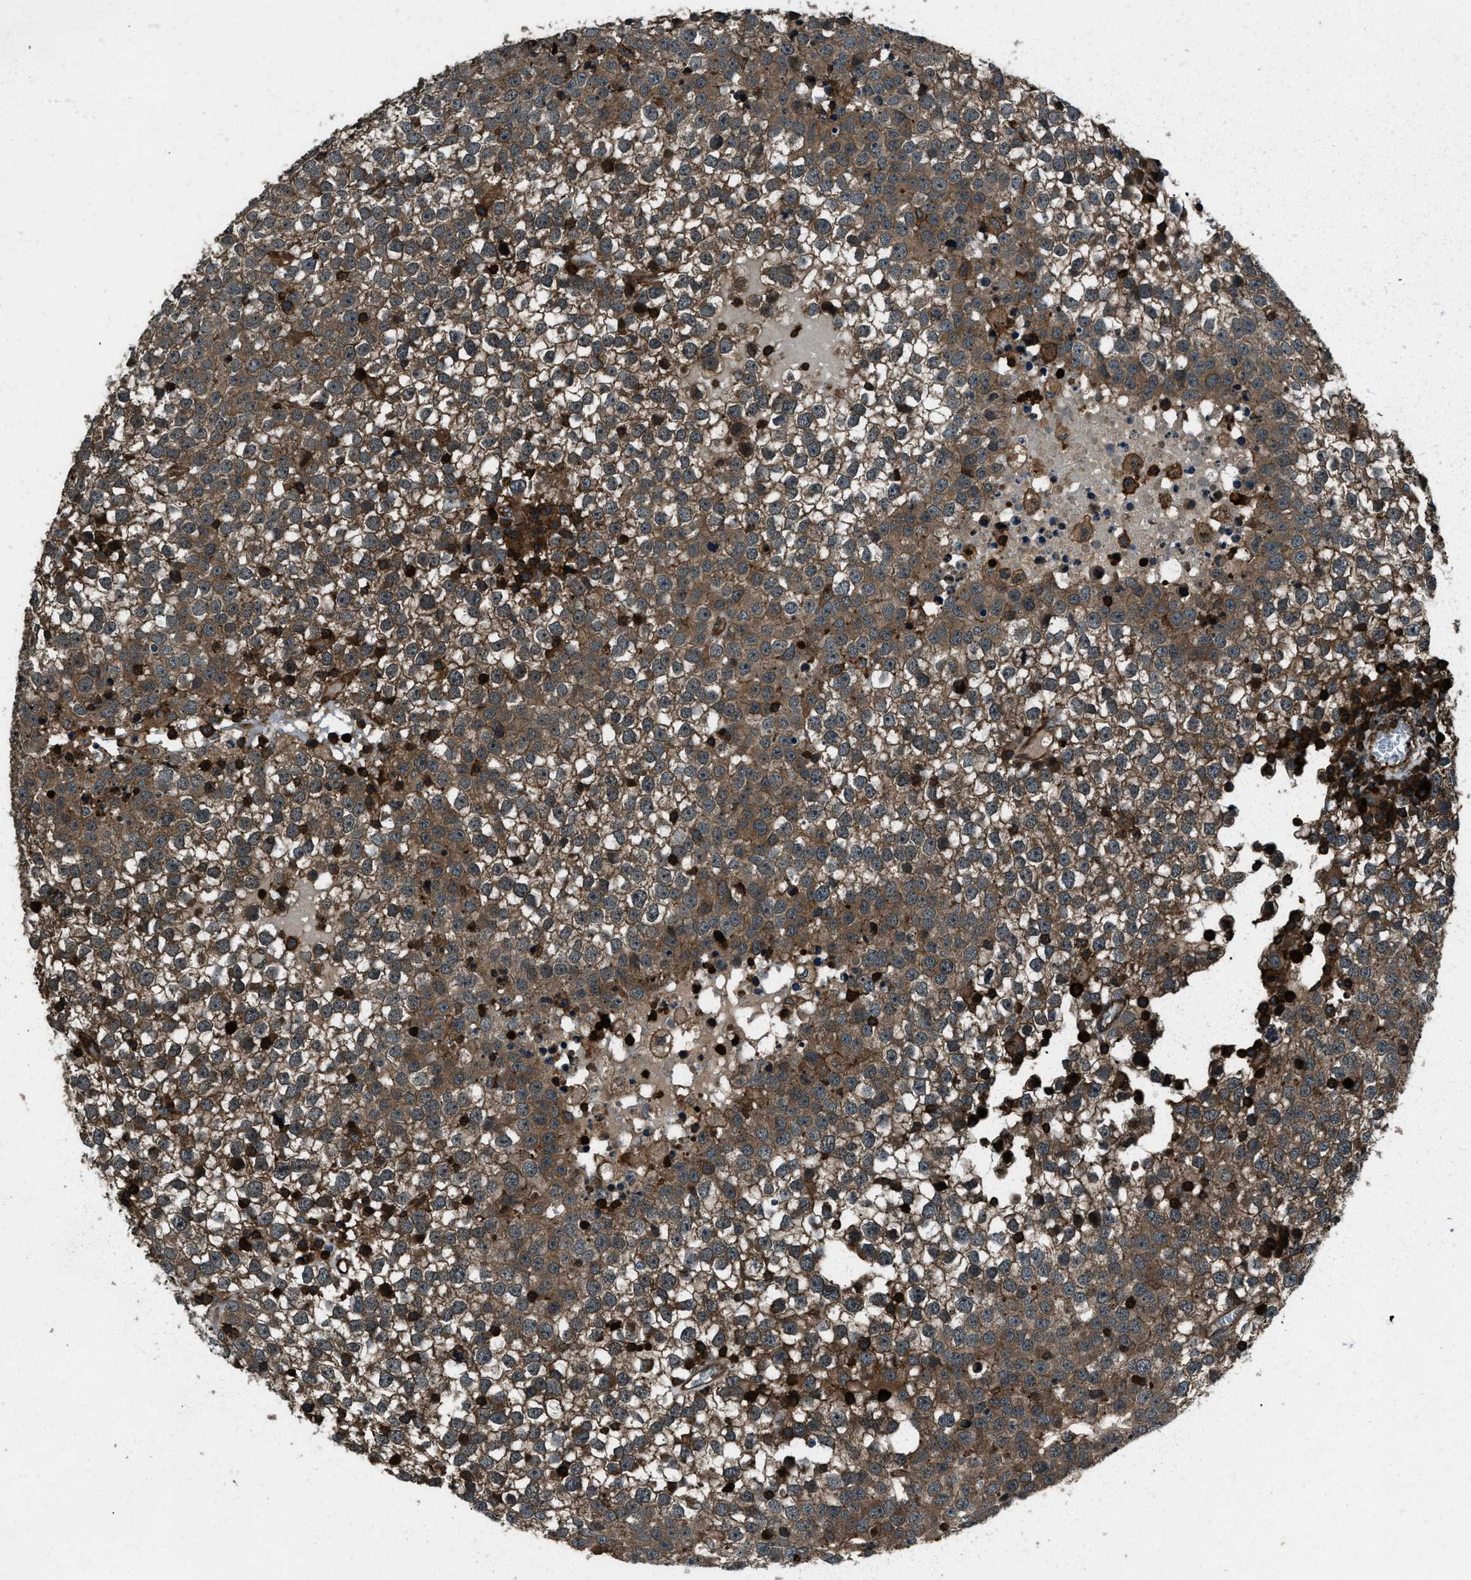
{"staining": {"intensity": "moderate", "quantity": "25%-75%", "location": "cytoplasmic/membranous"}, "tissue": "testis cancer", "cell_type": "Tumor cells", "image_type": "cancer", "snomed": [{"axis": "morphology", "description": "Seminoma, NOS"}, {"axis": "topography", "description": "Testis"}], "caption": "A medium amount of moderate cytoplasmic/membranous positivity is identified in about 25%-75% of tumor cells in testis seminoma tissue.", "gene": "SNX30", "patient": {"sex": "male", "age": 65}}